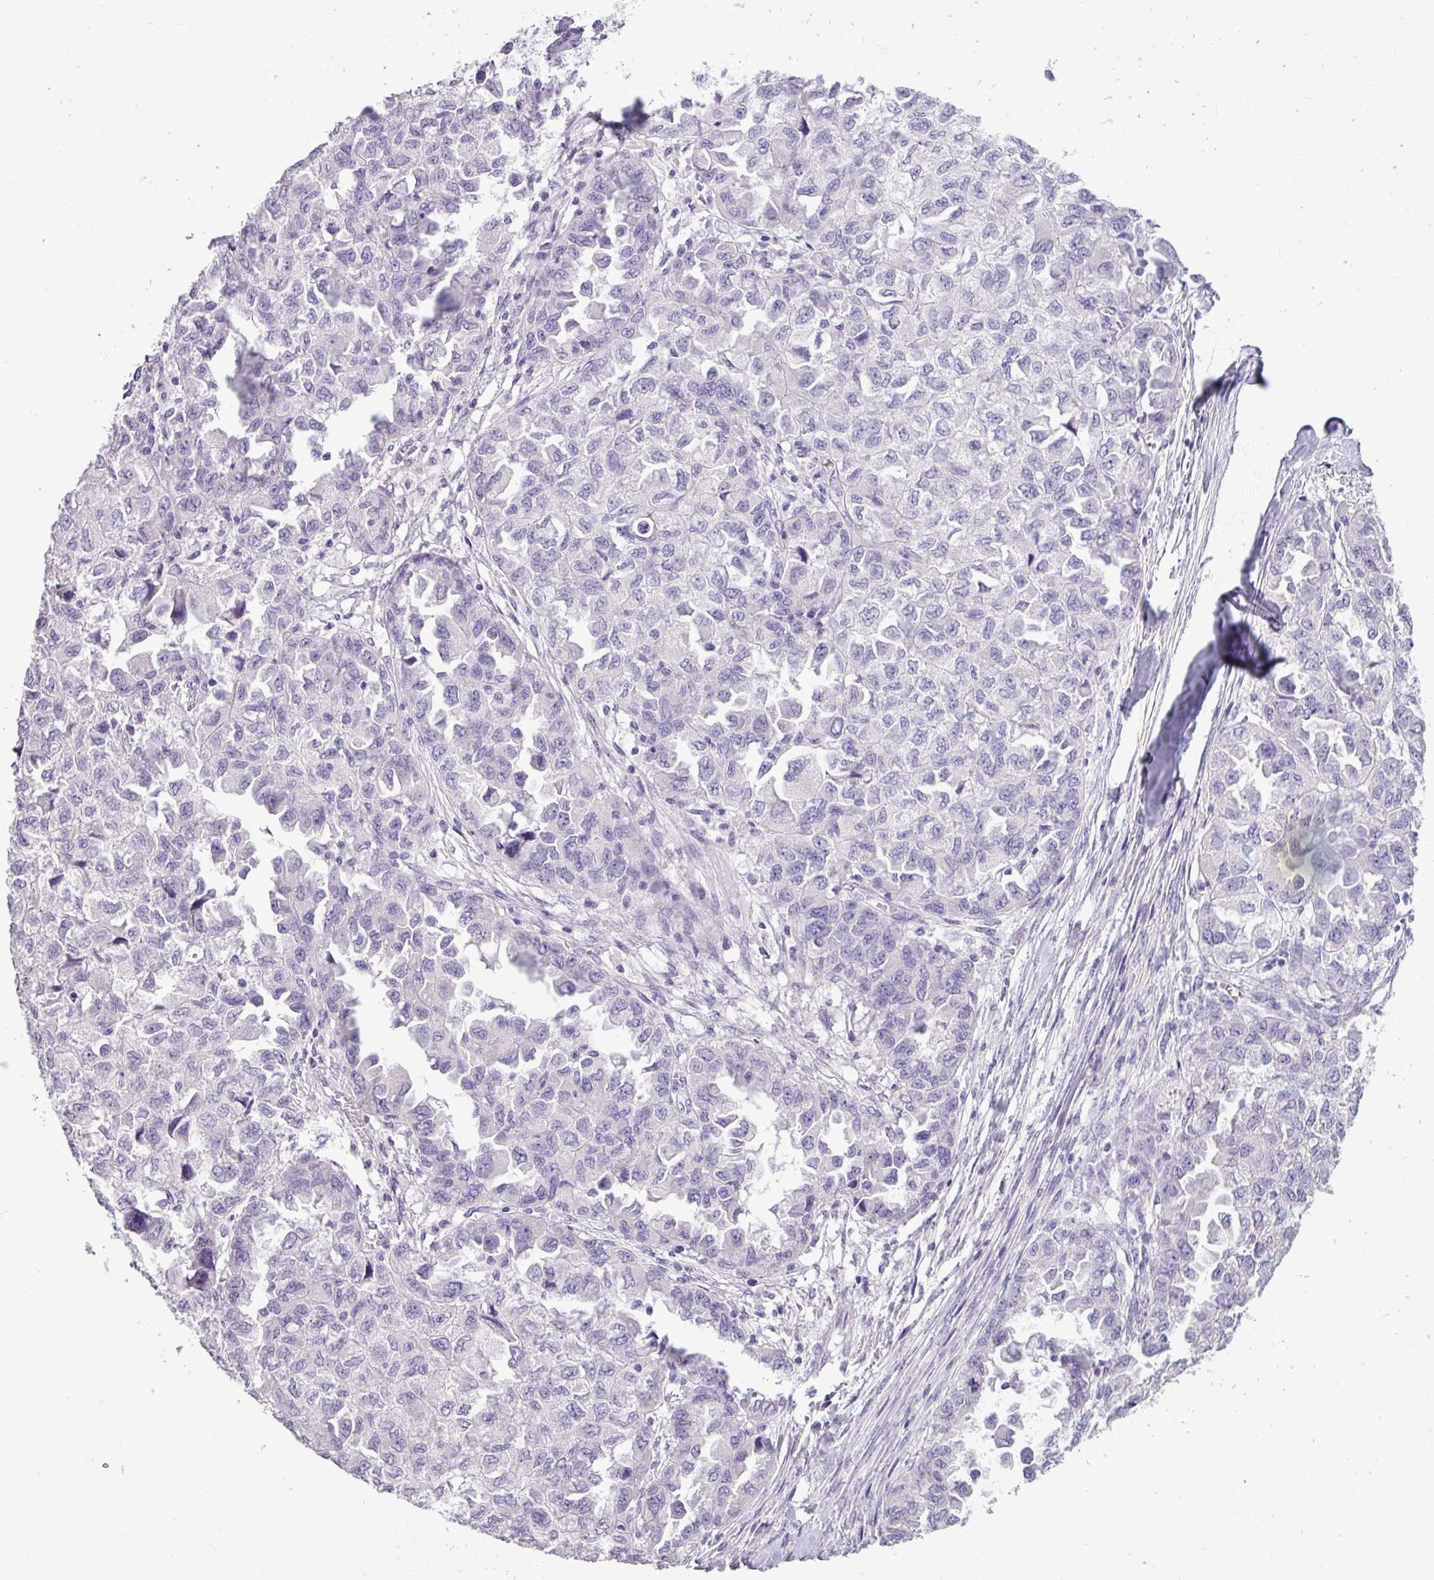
{"staining": {"intensity": "negative", "quantity": "none", "location": "none"}, "tissue": "ovarian cancer", "cell_type": "Tumor cells", "image_type": "cancer", "snomed": [{"axis": "morphology", "description": "Cystadenocarcinoma, serous, NOS"}, {"axis": "topography", "description": "Ovary"}], "caption": "Human ovarian cancer (serous cystadenocarcinoma) stained for a protein using immunohistochemistry (IHC) shows no expression in tumor cells.", "gene": "TMEM91", "patient": {"sex": "female", "age": 84}}